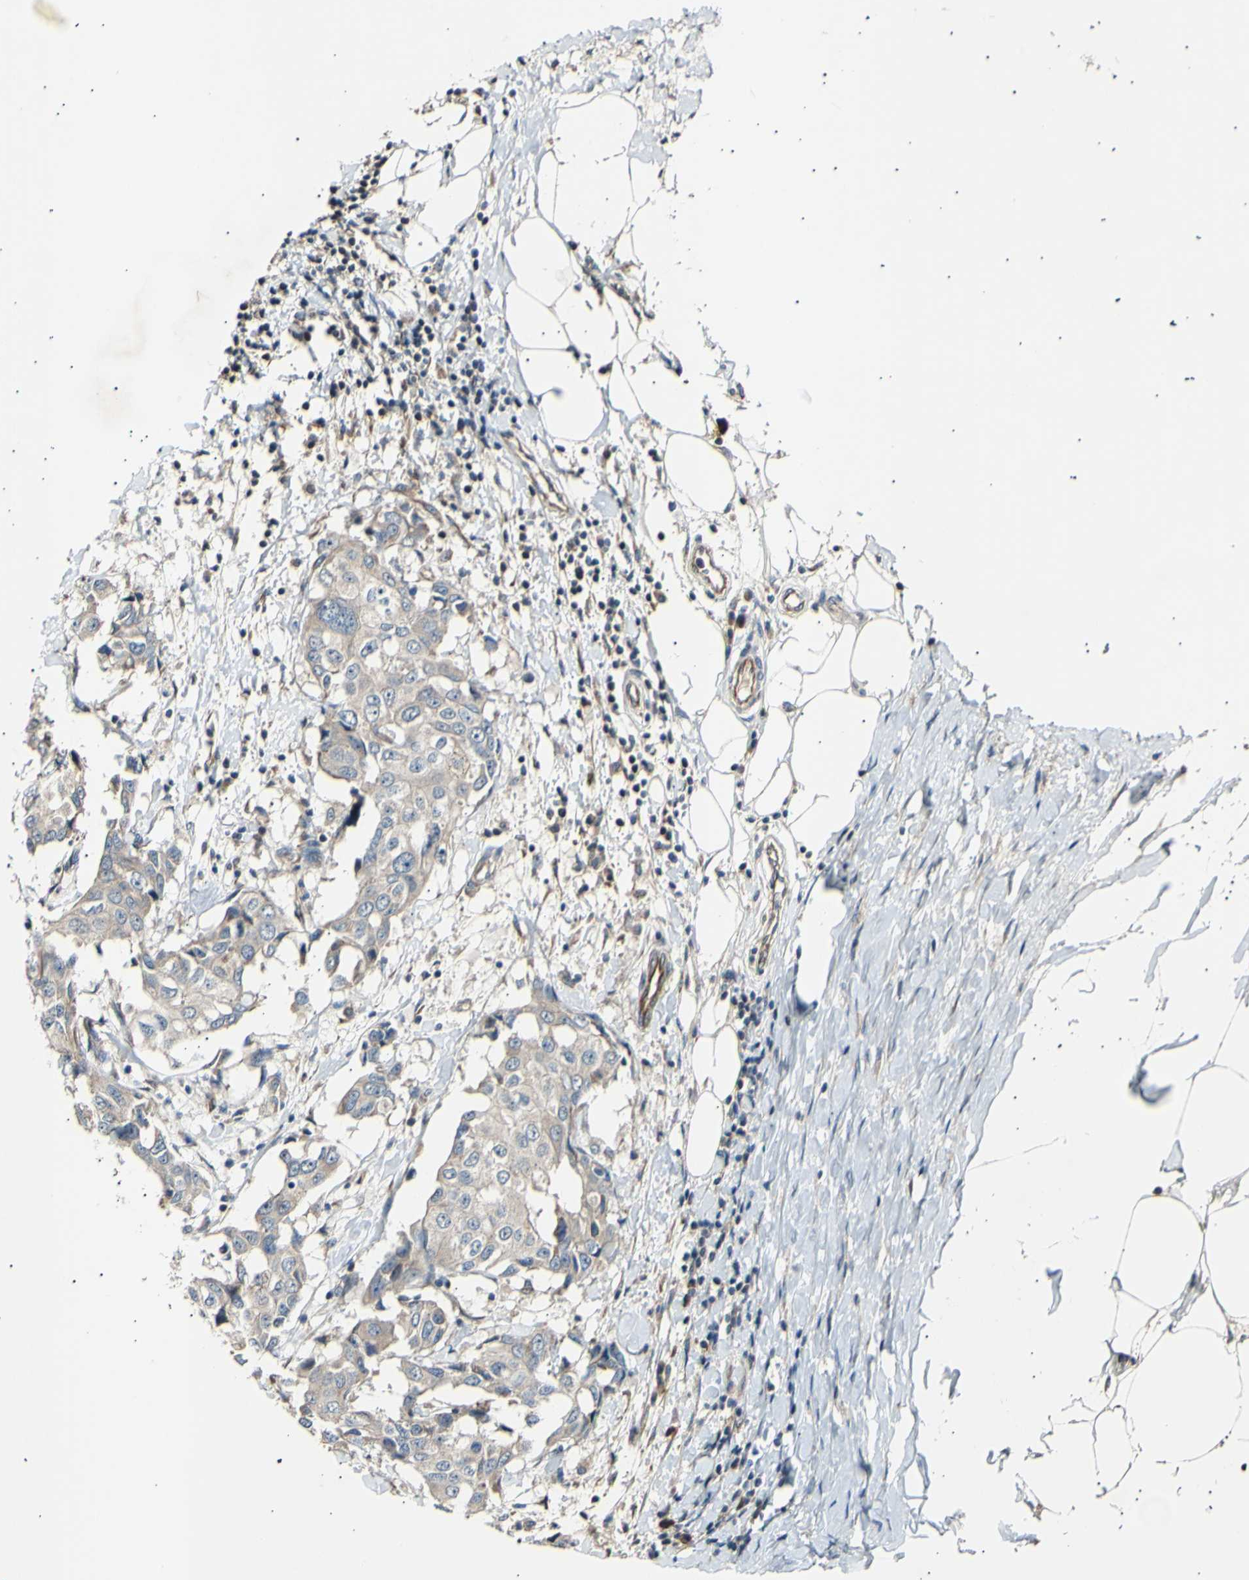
{"staining": {"intensity": "weak", "quantity": ">75%", "location": "cytoplasmic/membranous"}, "tissue": "breast cancer", "cell_type": "Tumor cells", "image_type": "cancer", "snomed": [{"axis": "morphology", "description": "Duct carcinoma"}, {"axis": "topography", "description": "Breast"}], "caption": "IHC (DAB) staining of human breast cancer (infiltrating ductal carcinoma) demonstrates weak cytoplasmic/membranous protein positivity in about >75% of tumor cells. (DAB (3,3'-diaminobenzidine) IHC, brown staining for protein, blue staining for nuclei).", "gene": "ITGA6", "patient": {"sex": "female", "age": 27}}